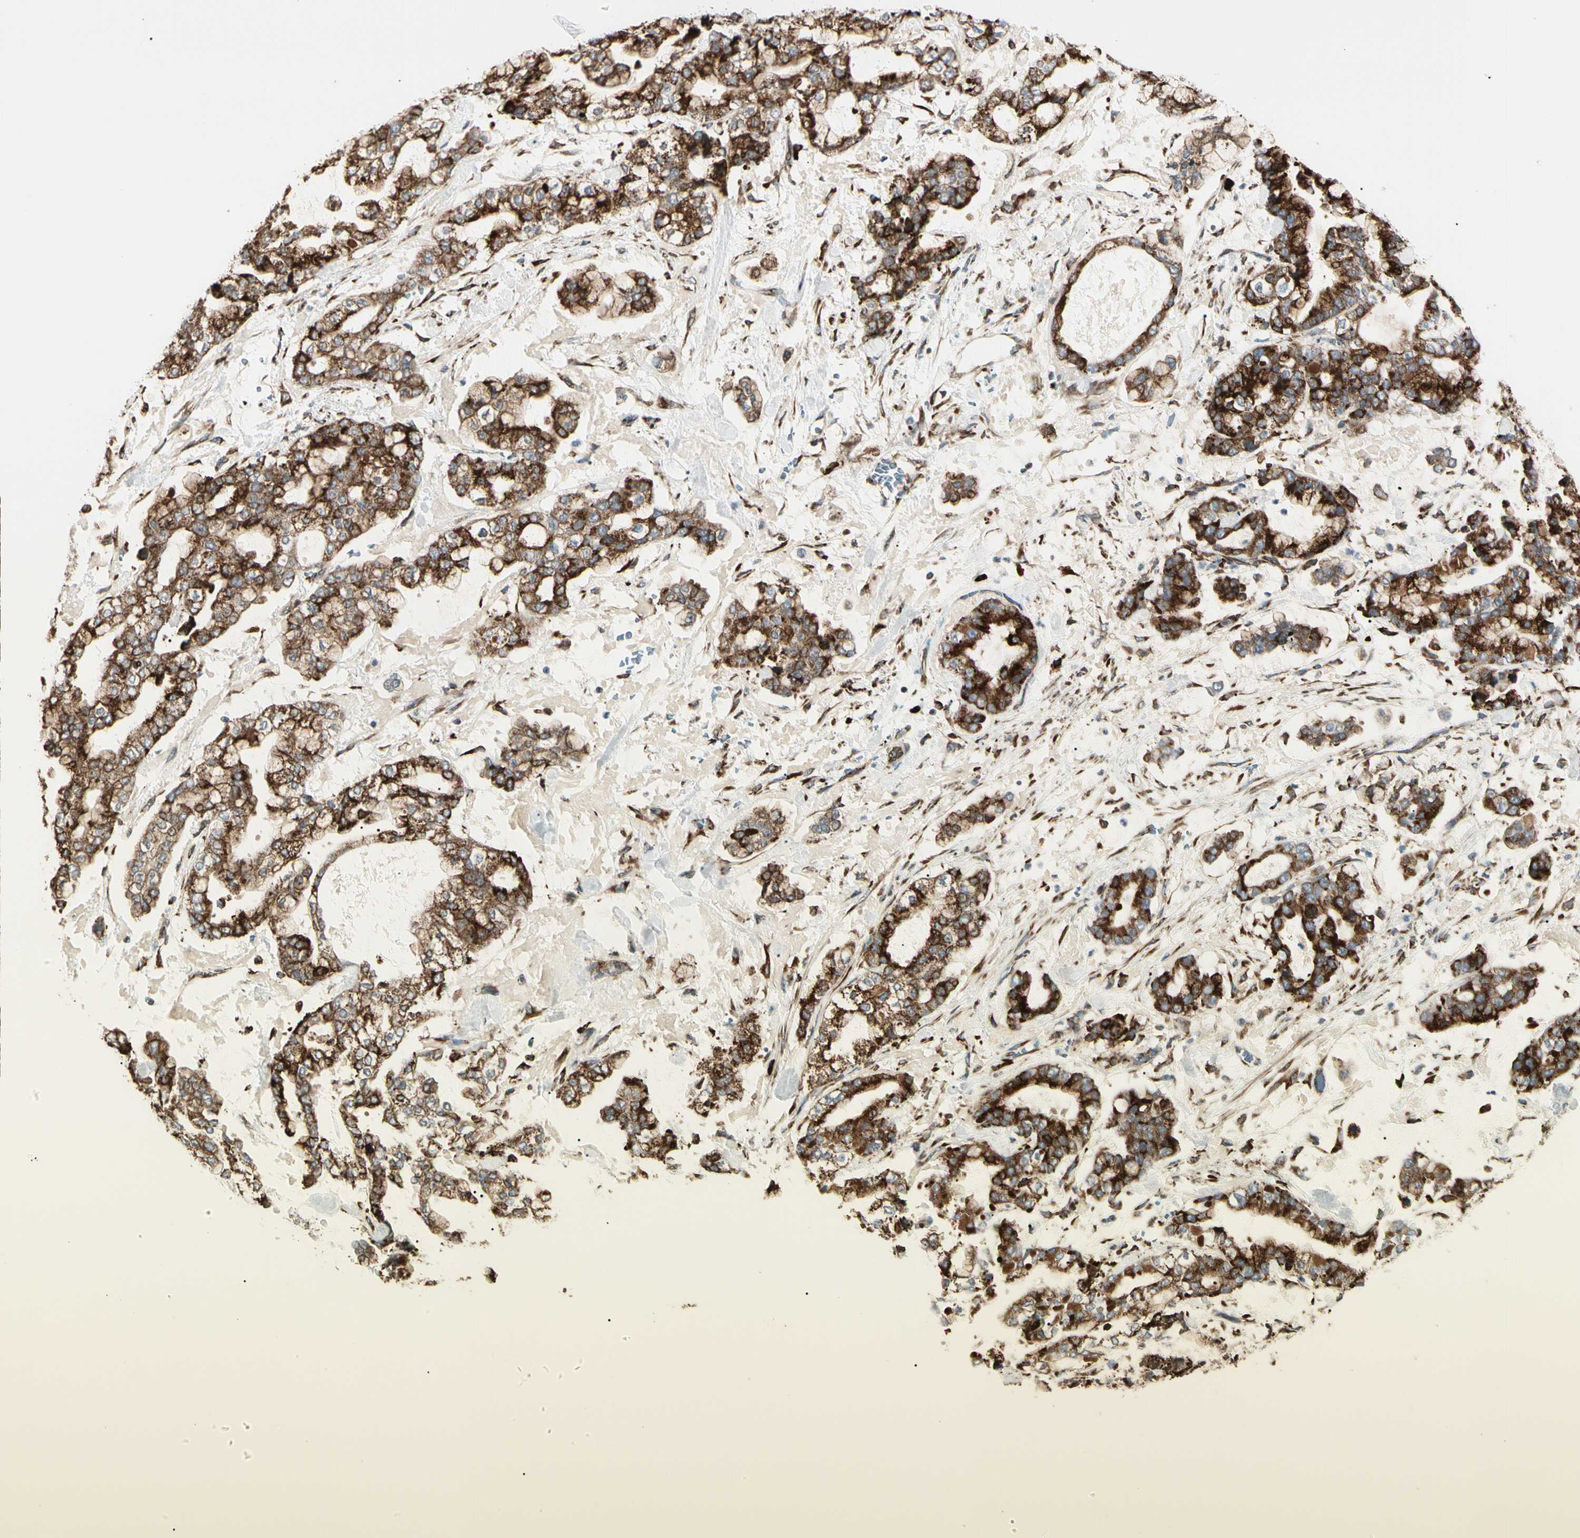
{"staining": {"intensity": "strong", "quantity": ">75%", "location": "cytoplasmic/membranous"}, "tissue": "stomach cancer", "cell_type": "Tumor cells", "image_type": "cancer", "snomed": [{"axis": "morphology", "description": "Normal tissue, NOS"}, {"axis": "morphology", "description": "Adenocarcinoma, NOS"}, {"axis": "topography", "description": "Stomach, upper"}, {"axis": "topography", "description": "Stomach"}], "caption": "Protein positivity by IHC shows strong cytoplasmic/membranous expression in about >75% of tumor cells in stomach cancer.", "gene": "HSP90B1", "patient": {"sex": "male", "age": 76}}